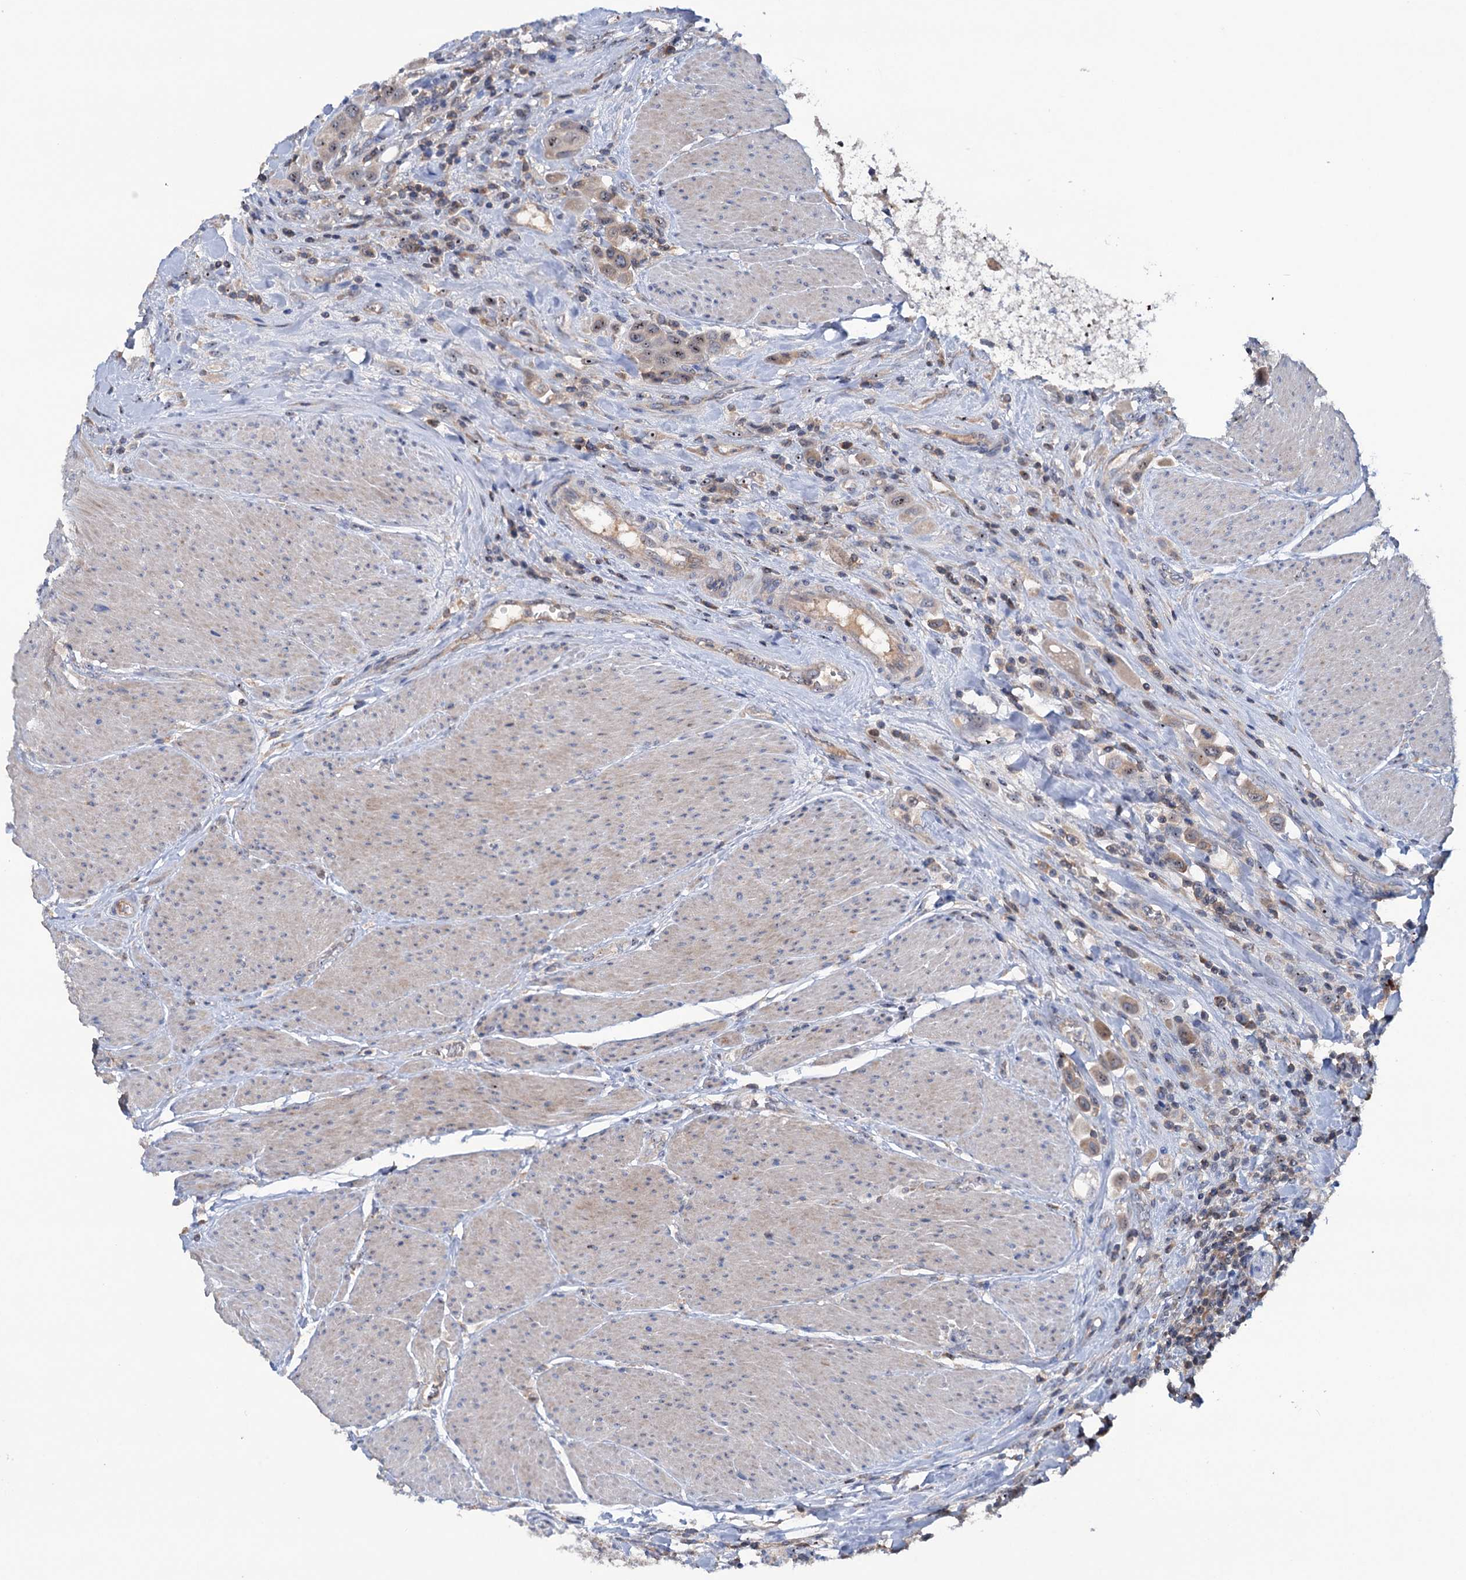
{"staining": {"intensity": "moderate", "quantity": "25%-75%", "location": "cytoplasmic/membranous,nuclear"}, "tissue": "urothelial cancer", "cell_type": "Tumor cells", "image_type": "cancer", "snomed": [{"axis": "morphology", "description": "Urothelial carcinoma, High grade"}, {"axis": "topography", "description": "Urinary bladder"}], "caption": "The histopathology image reveals a brown stain indicating the presence of a protein in the cytoplasmic/membranous and nuclear of tumor cells in urothelial cancer.", "gene": "HTR3B", "patient": {"sex": "male", "age": 50}}